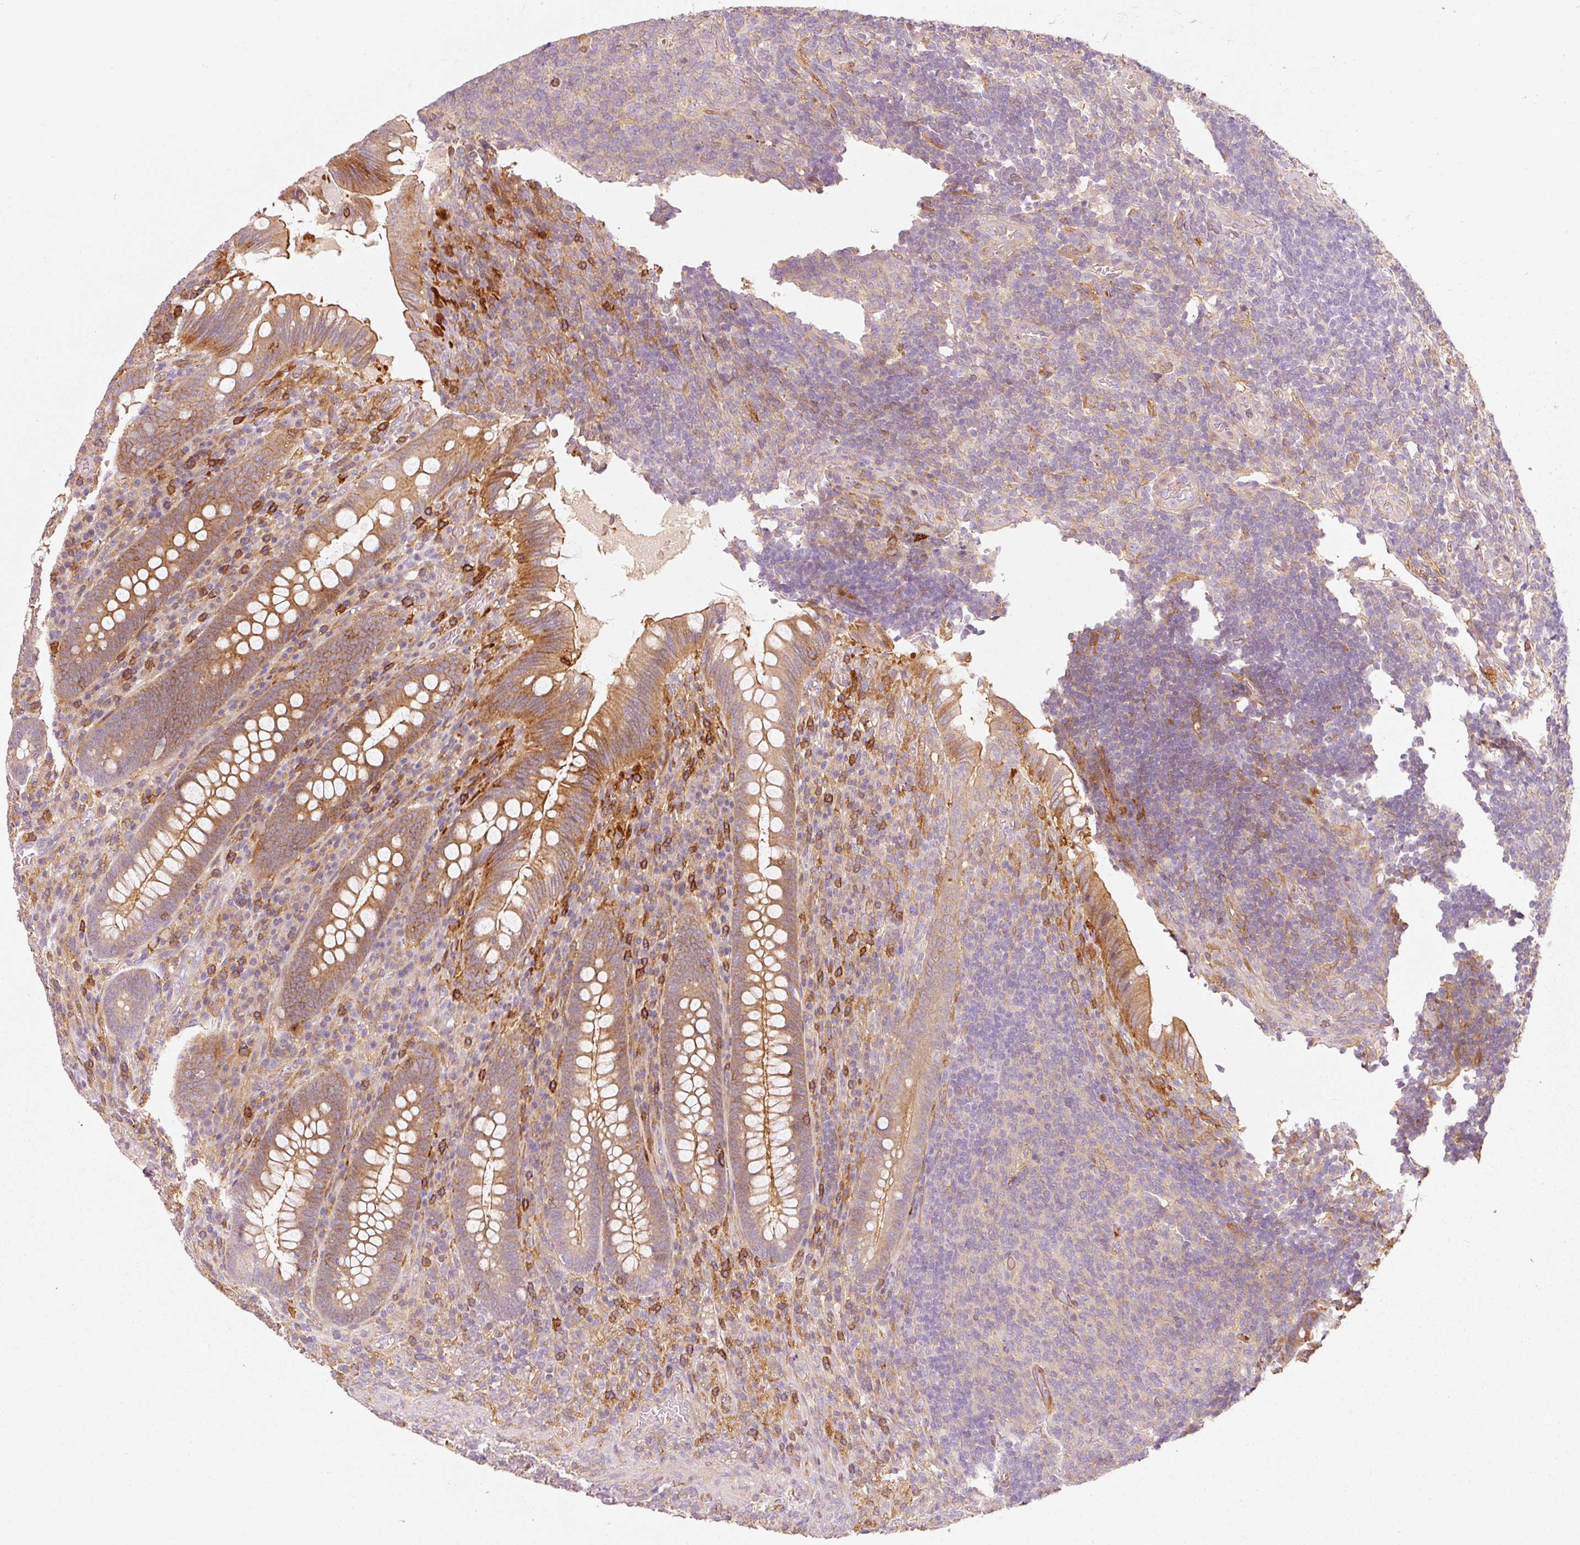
{"staining": {"intensity": "moderate", "quantity": ">75%", "location": "cytoplasmic/membranous"}, "tissue": "appendix", "cell_type": "Glandular cells", "image_type": "normal", "snomed": [{"axis": "morphology", "description": "Normal tissue, NOS"}, {"axis": "topography", "description": "Appendix"}], "caption": "This histopathology image reveals immunohistochemistry (IHC) staining of unremarkable human appendix, with medium moderate cytoplasmic/membranous staining in about >75% of glandular cells.", "gene": "IQGAP2", "patient": {"sex": "female", "age": 43}}